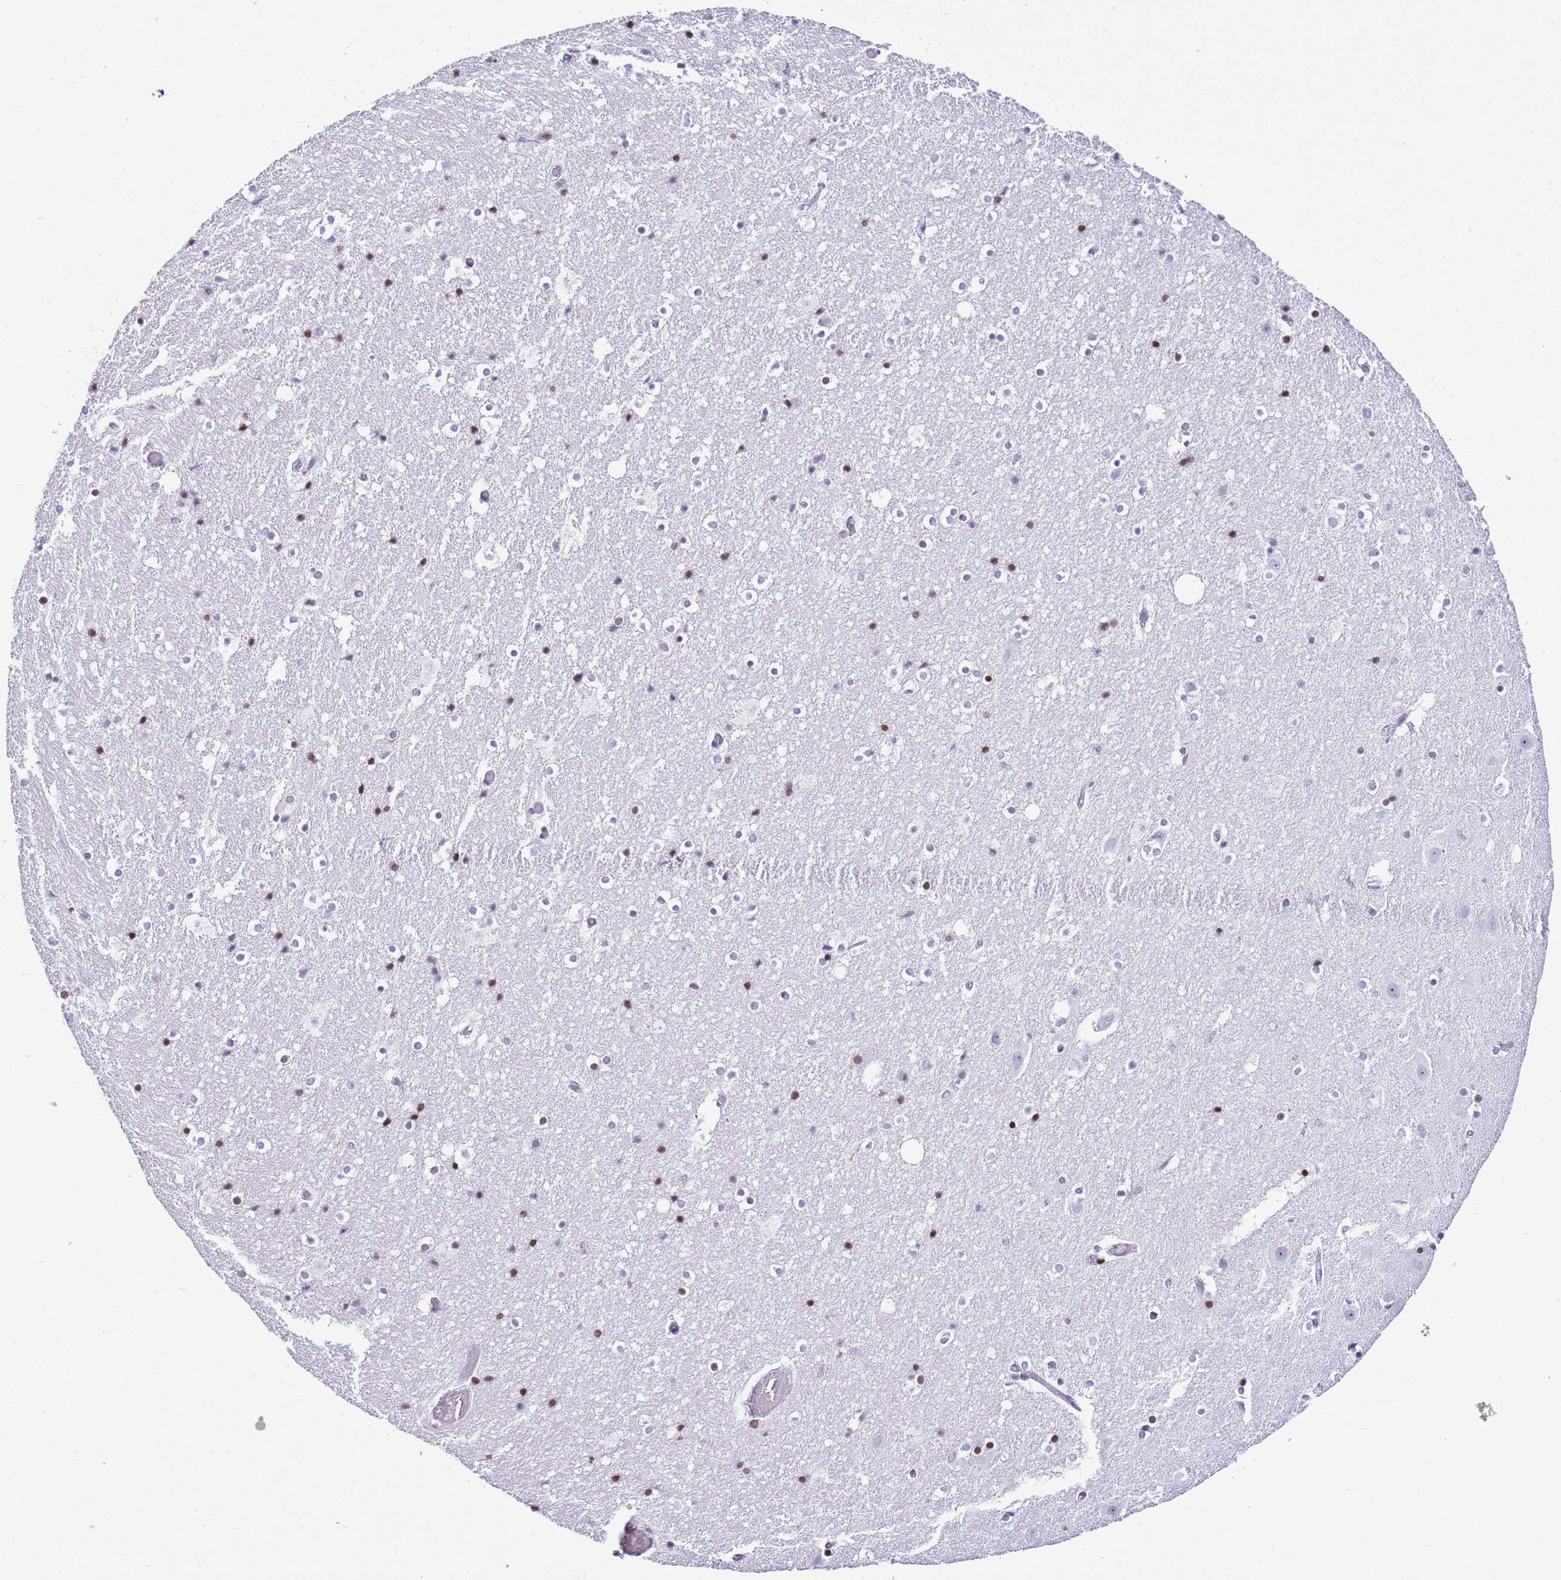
{"staining": {"intensity": "moderate", "quantity": "25%-75%", "location": "nuclear"}, "tissue": "hippocampus", "cell_type": "Glial cells", "image_type": "normal", "snomed": [{"axis": "morphology", "description": "Normal tissue, NOS"}, {"axis": "topography", "description": "Hippocampus"}], "caption": "This photomicrograph shows normal hippocampus stained with immunohistochemistry (IHC) to label a protein in brown. The nuclear of glial cells show moderate positivity for the protein. Nuclei are counter-stained blue.", "gene": "PRR15", "patient": {"sex": "female", "age": 52}}